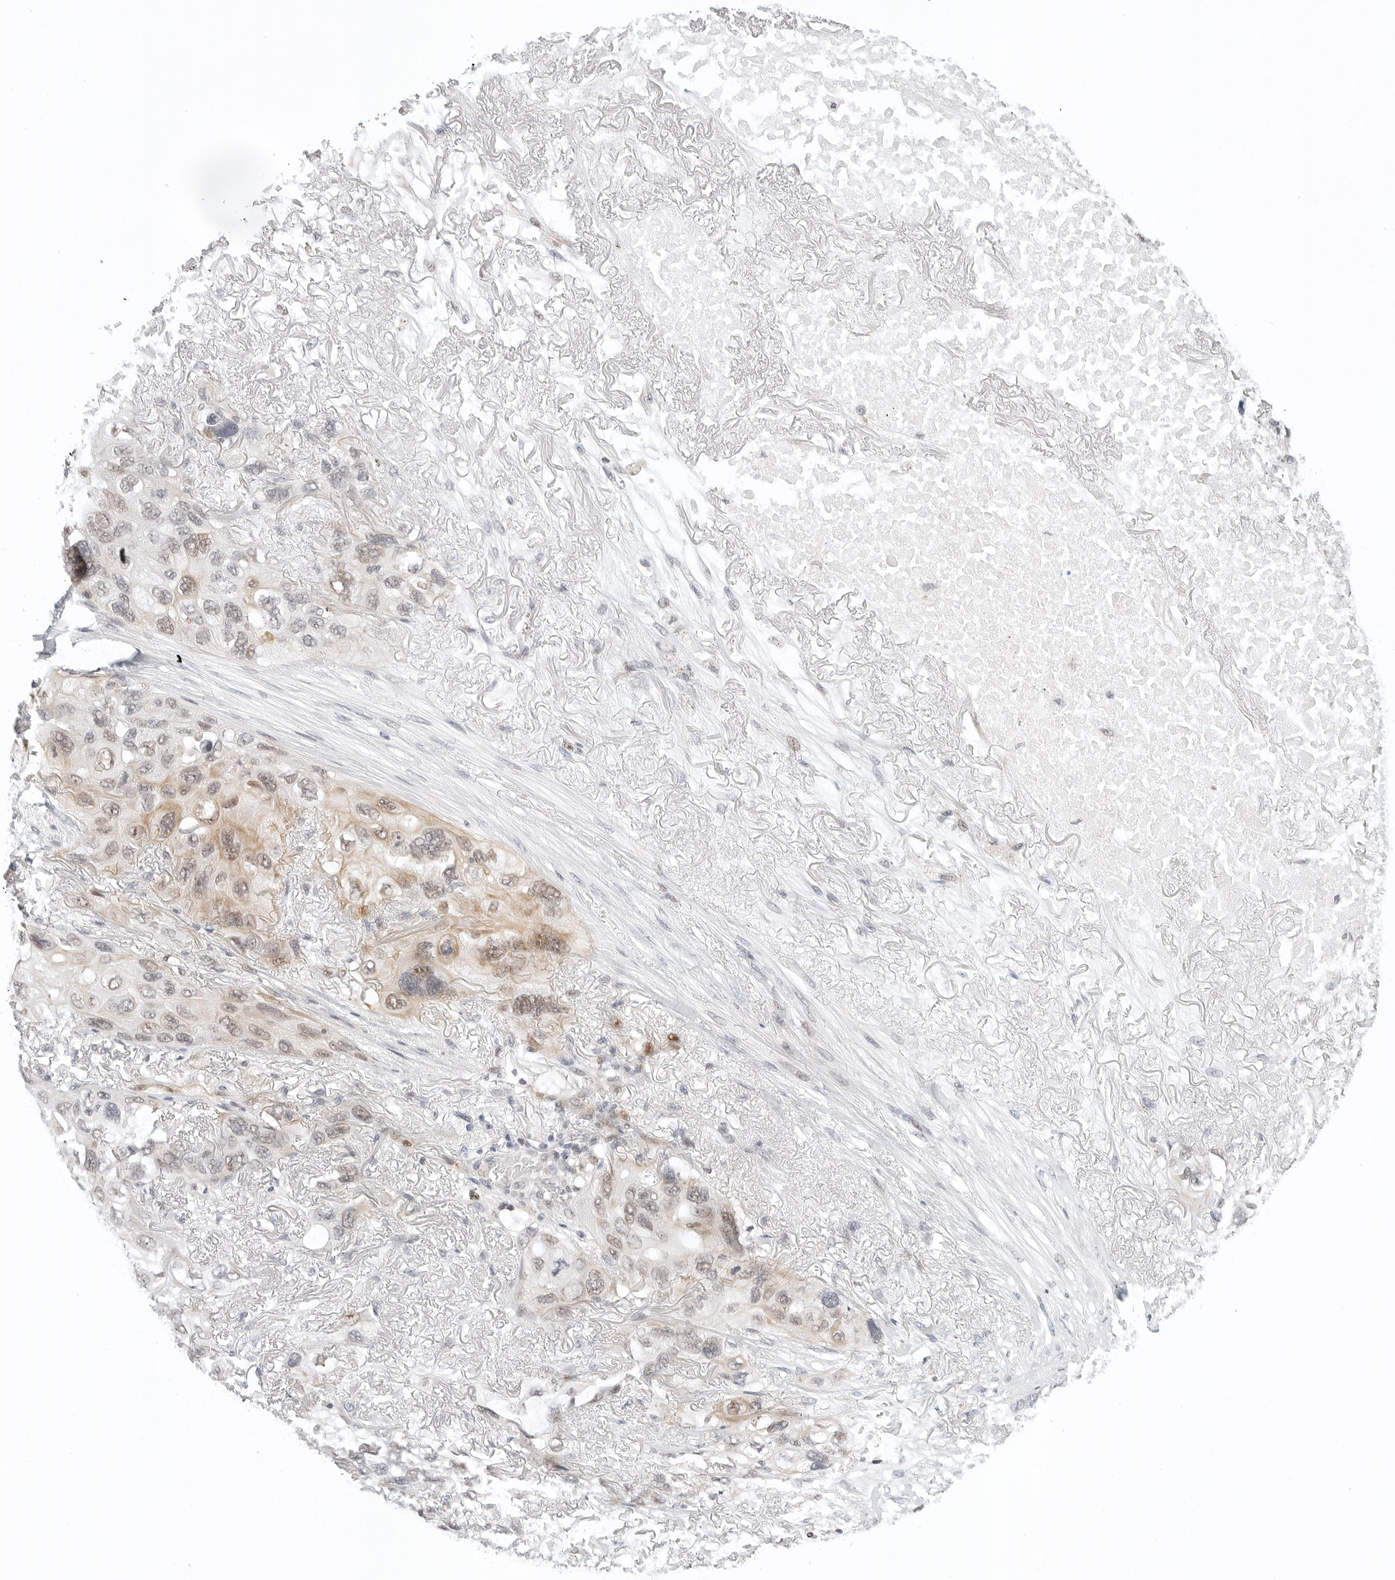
{"staining": {"intensity": "weak", "quantity": "25%-75%", "location": "cytoplasmic/membranous,nuclear"}, "tissue": "lung cancer", "cell_type": "Tumor cells", "image_type": "cancer", "snomed": [{"axis": "morphology", "description": "Squamous cell carcinoma, NOS"}, {"axis": "topography", "description": "Lung"}], "caption": "Protein staining by immunohistochemistry (IHC) shows weak cytoplasmic/membranous and nuclear positivity in approximately 25%-75% of tumor cells in lung cancer.", "gene": "TSEN2", "patient": {"sex": "female", "age": 73}}